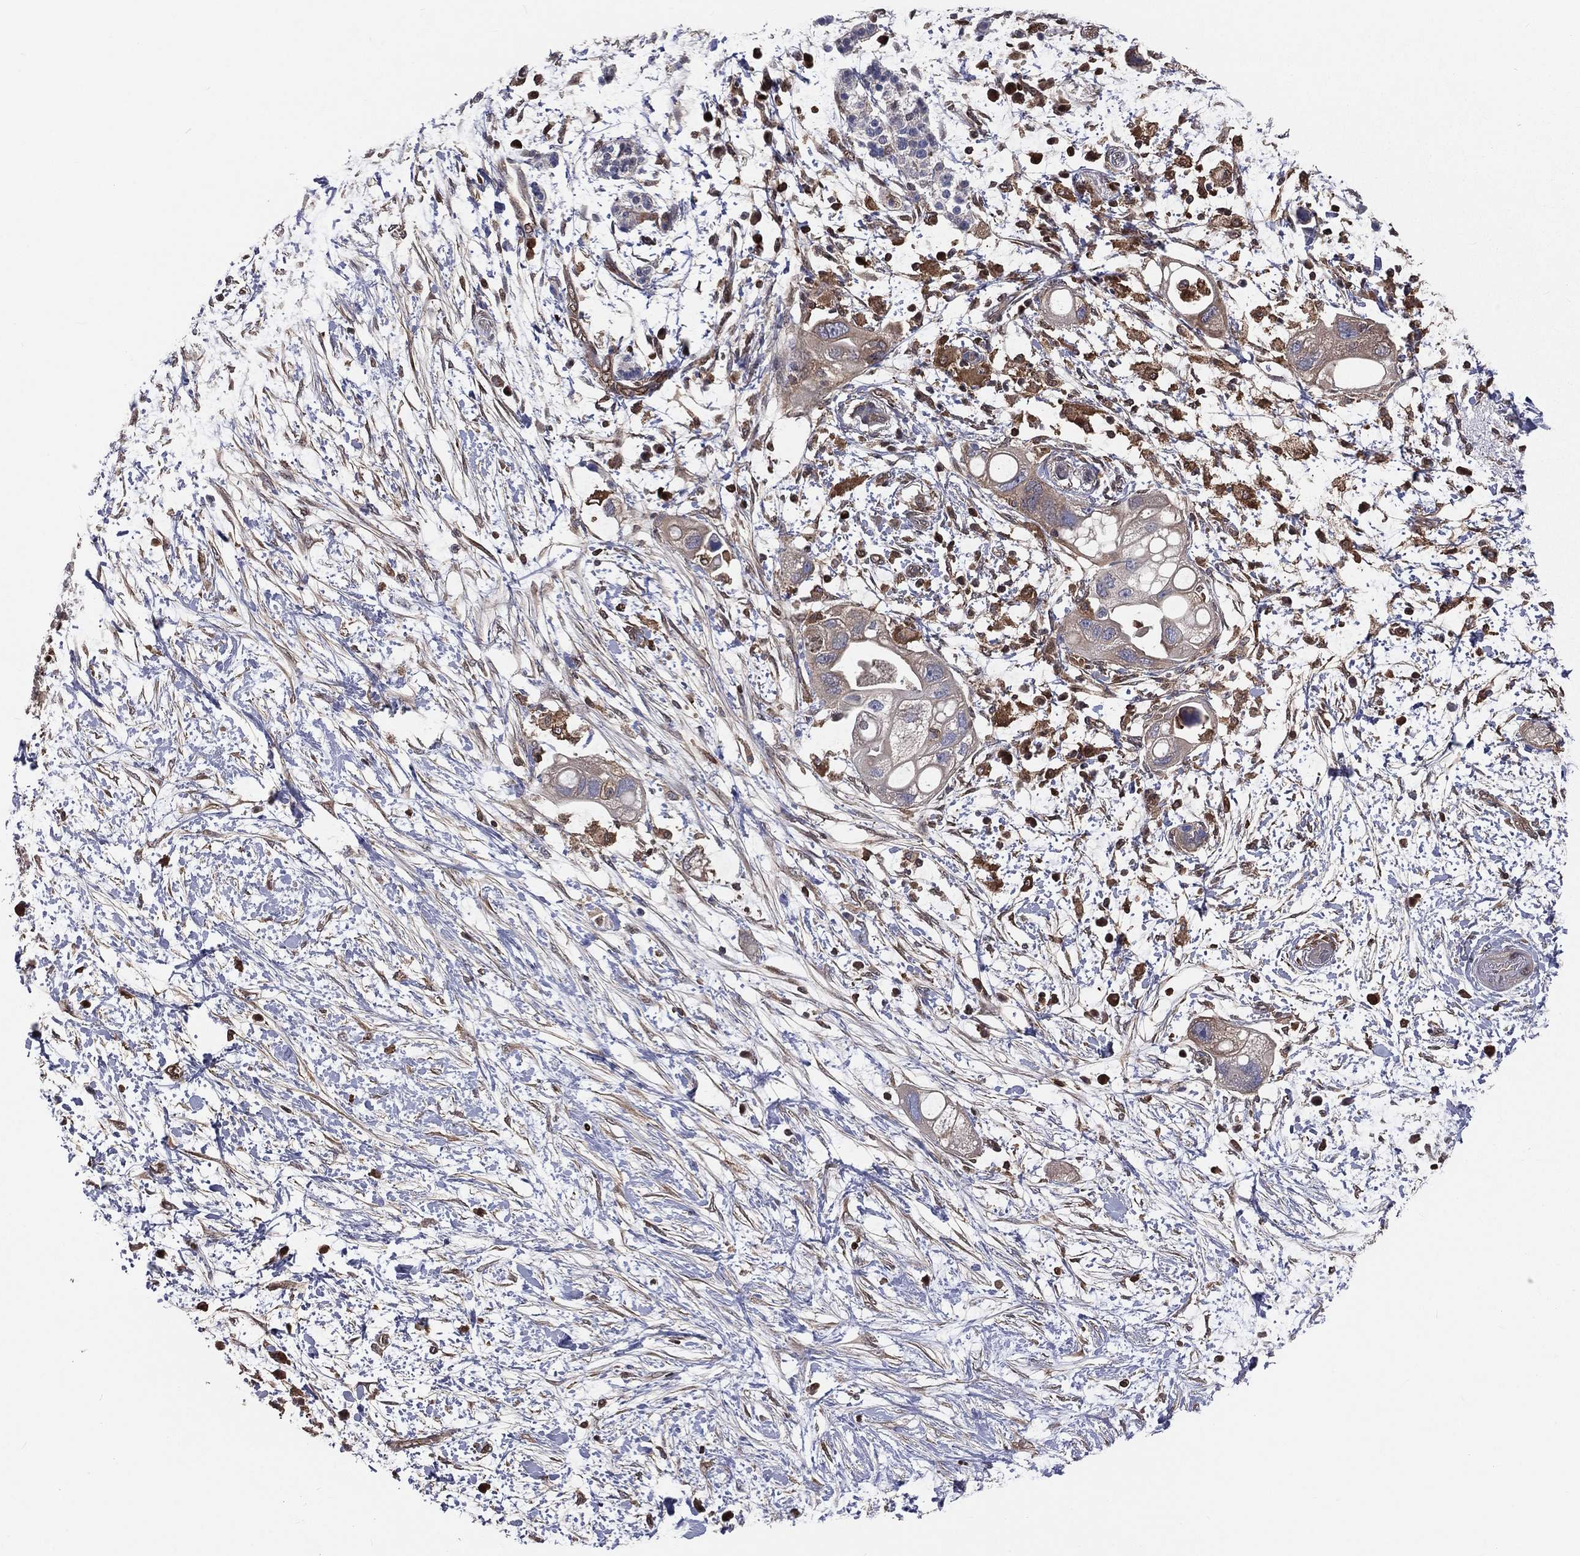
{"staining": {"intensity": "weak", "quantity": "25%-75%", "location": "cytoplasmic/membranous"}, "tissue": "pancreatic cancer", "cell_type": "Tumor cells", "image_type": "cancer", "snomed": [{"axis": "morphology", "description": "Adenocarcinoma, NOS"}, {"axis": "topography", "description": "Pancreas"}], "caption": "This is an image of IHC staining of pancreatic adenocarcinoma, which shows weak expression in the cytoplasmic/membranous of tumor cells.", "gene": "TBC1D2", "patient": {"sex": "female", "age": 72}}